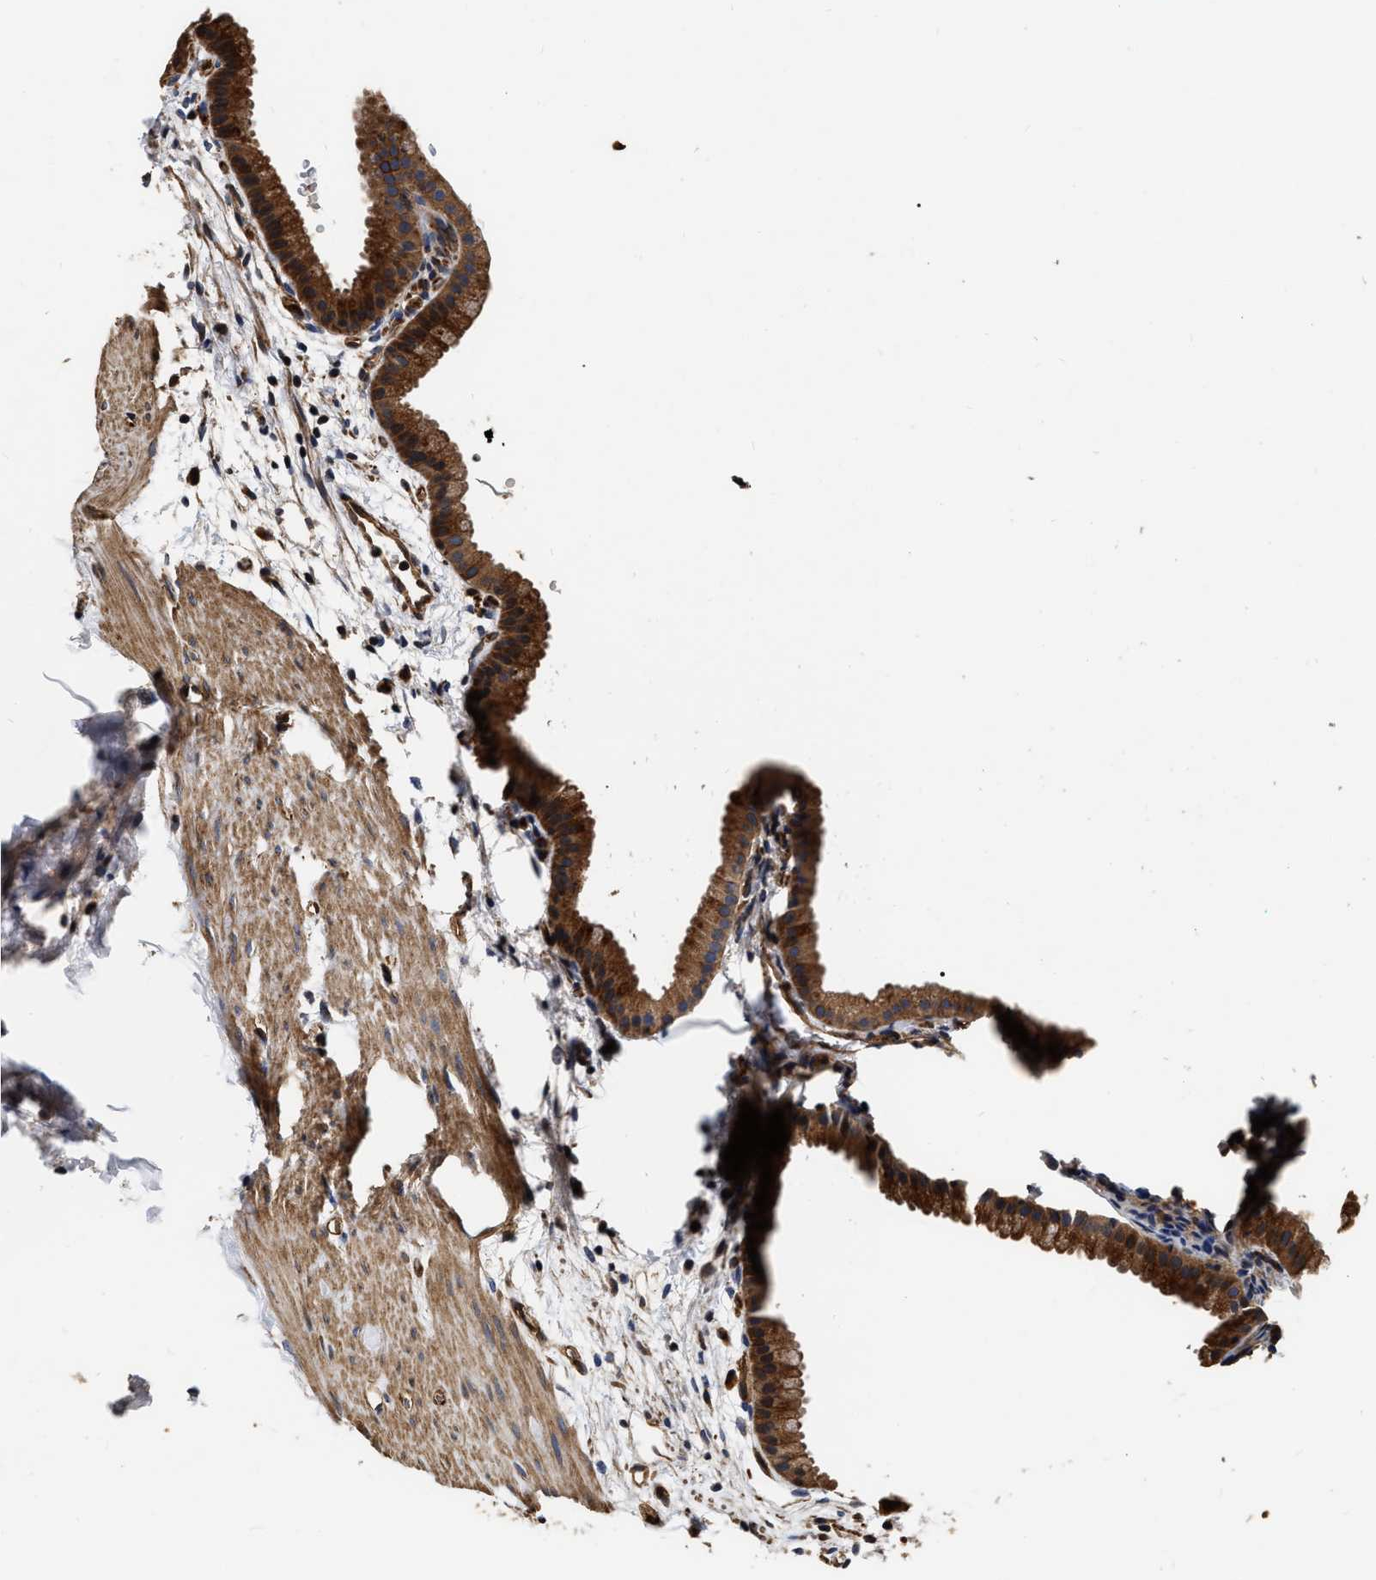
{"staining": {"intensity": "strong", "quantity": ">75%", "location": "cytoplasmic/membranous"}, "tissue": "gallbladder", "cell_type": "Glandular cells", "image_type": "normal", "snomed": [{"axis": "morphology", "description": "Normal tissue, NOS"}, {"axis": "topography", "description": "Gallbladder"}], "caption": "High-power microscopy captured an immunohistochemistry (IHC) histopathology image of benign gallbladder, revealing strong cytoplasmic/membranous positivity in about >75% of glandular cells.", "gene": "ABCG8", "patient": {"sex": "female", "age": 64}}